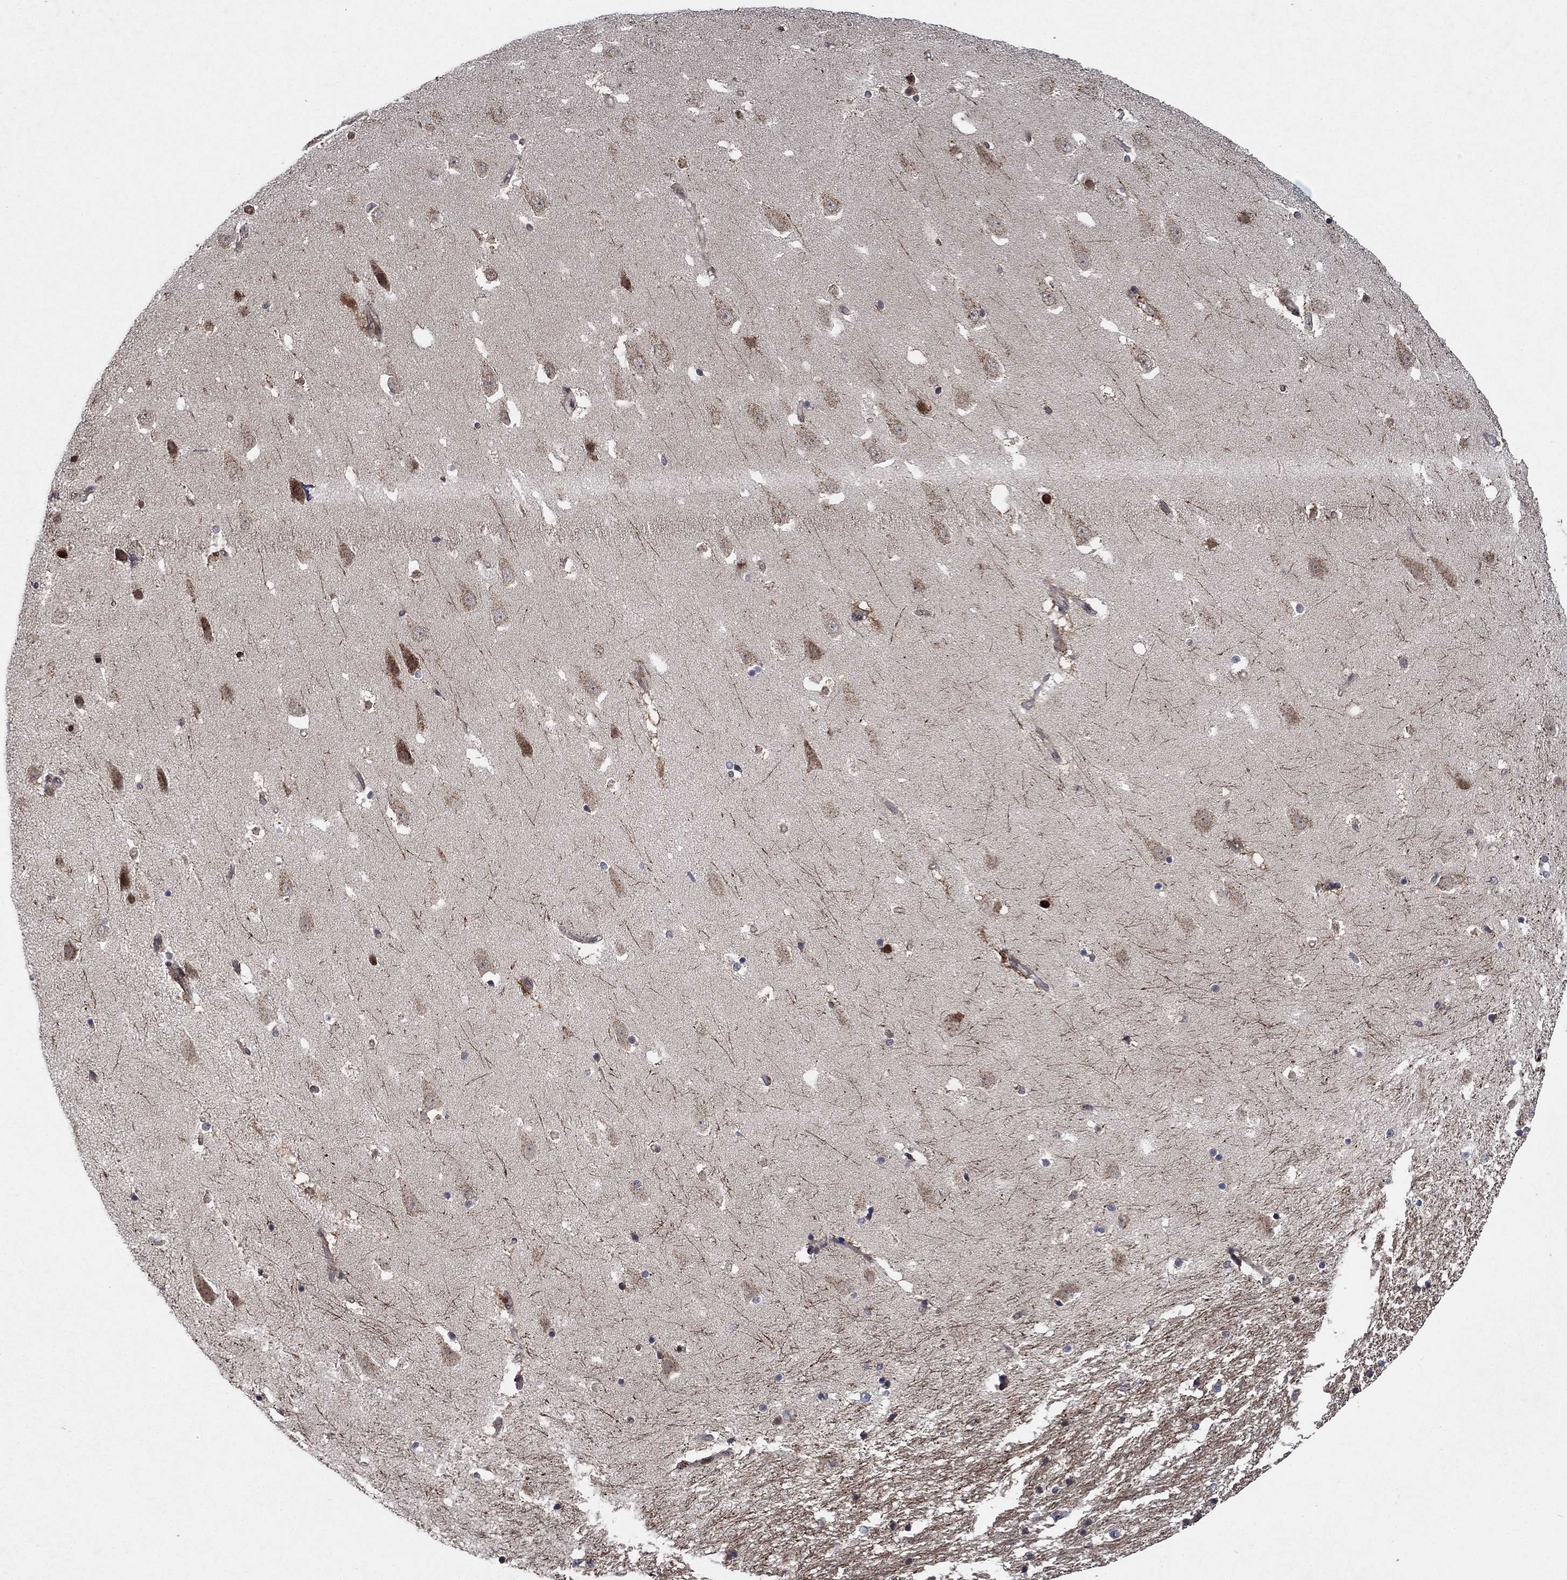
{"staining": {"intensity": "strong", "quantity": "<25%", "location": "nuclear"}, "tissue": "hippocampus", "cell_type": "Glial cells", "image_type": "normal", "snomed": [{"axis": "morphology", "description": "Normal tissue, NOS"}, {"axis": "topography", "description": "Hippocampus"}], "caption": "High-power microscopy captured an immunohistochemistry histopathology image of normal hippocampus, revealing strong nuclear staining in about <25% of glial cells. The protein of interest is stained brown, and the nuclei are stained in blue (DAB IHC with brightfield microscopy, high magnification).", "gene": "PRICKLE4", "patient": {"sex": "male", "age": 49}}